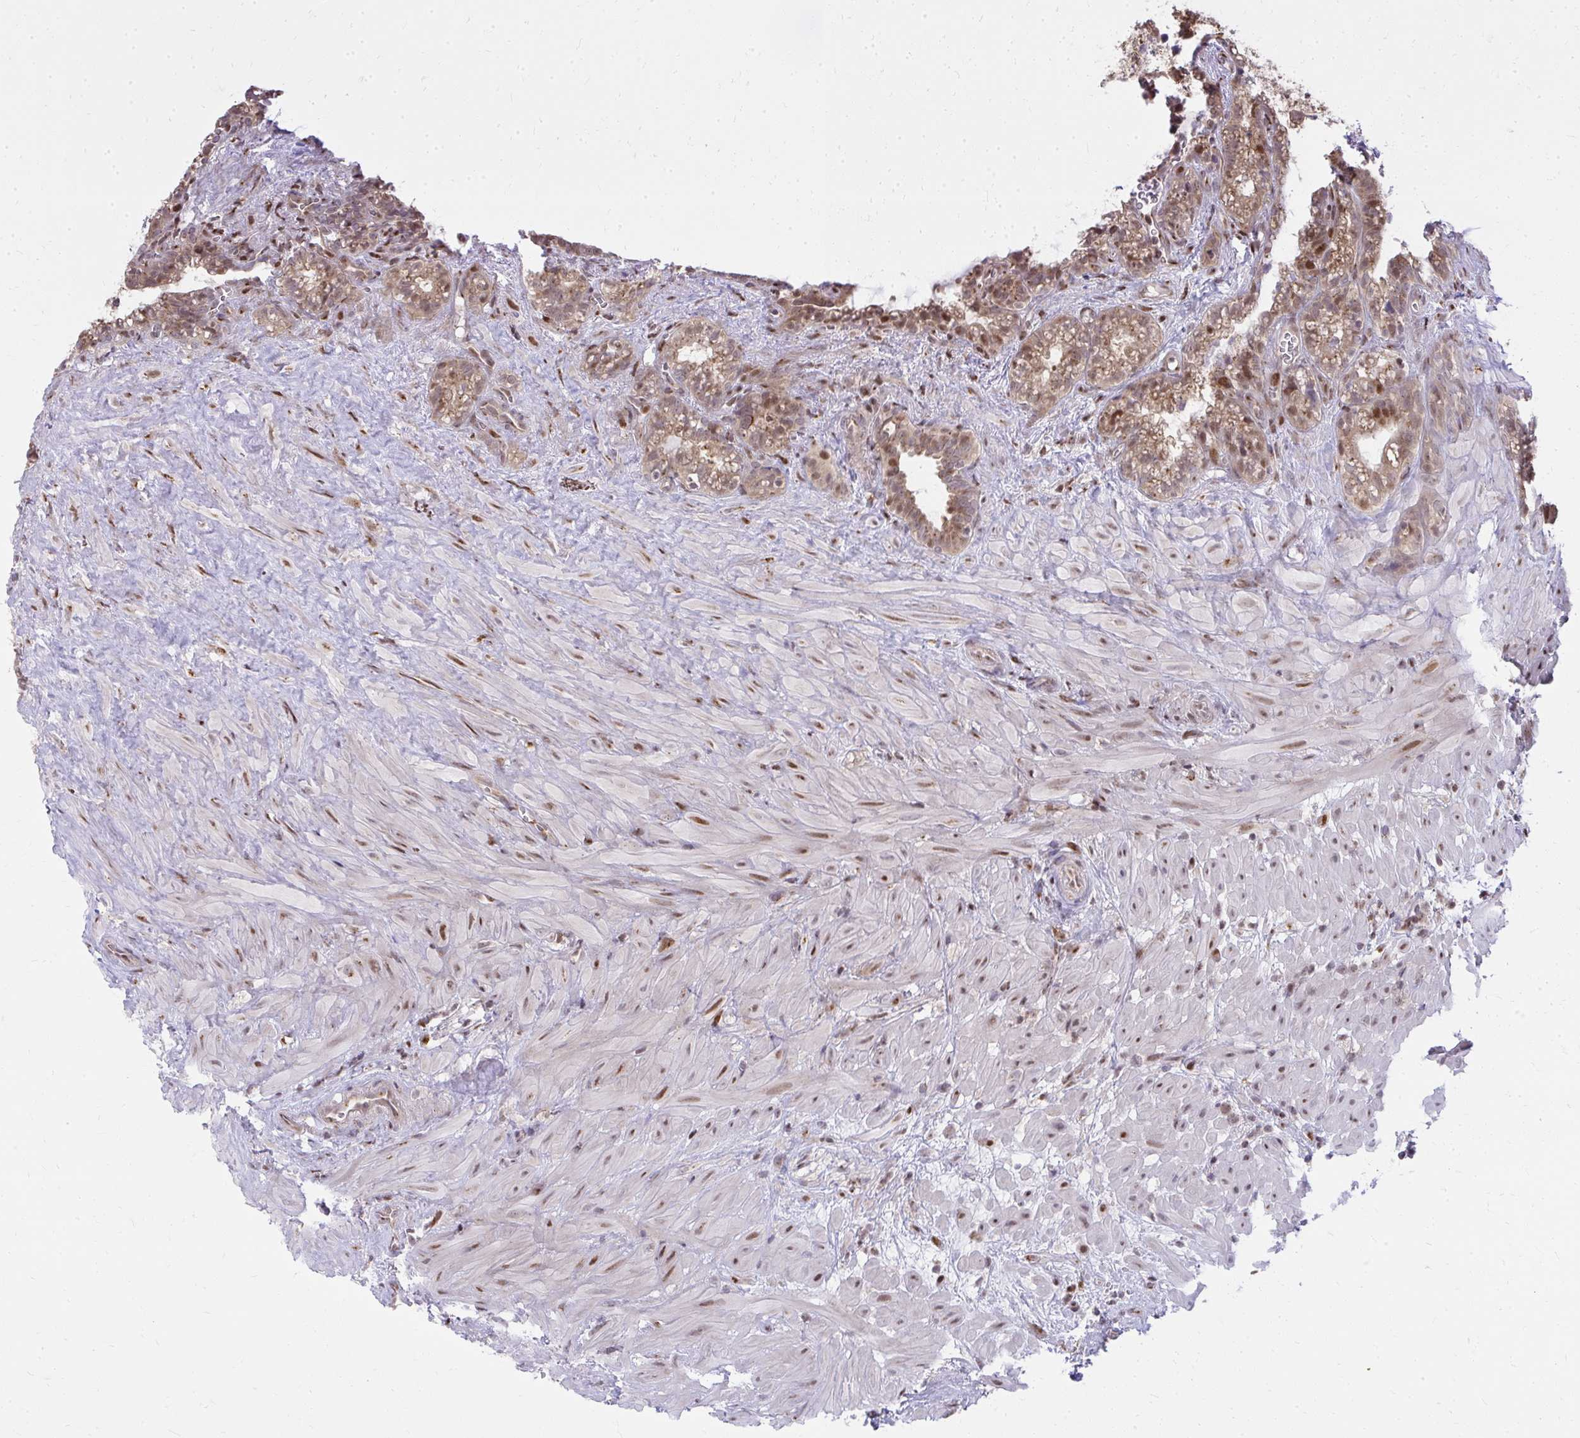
{"staining": {"intensity": "moderate", "quantity": "25%-75%", "location": "cytoplasmic/membranous,nuclear"}, "tissue": "seminal vesicle", "cell_type": "Glandular cells", "image_type": "normal", "snomed": [{"axis": "morphology", "description": "Normal tissue, NOS"}, {"axis": "topography", "description": "Seminal veicle"}], "caption": "Moderate cytoplasmic/membranous,nuclear protein staining is identified in approximately 25%-75% of glandular cells in seminal vesicle. Using DAB (3,3'-diaminobenzidine) (brown) and hematoxylin (blue) stains, captured at high magnification using brightfield microscopy.", "gene": "PIGY", "patient": {"sex": "male", "age": 76}}